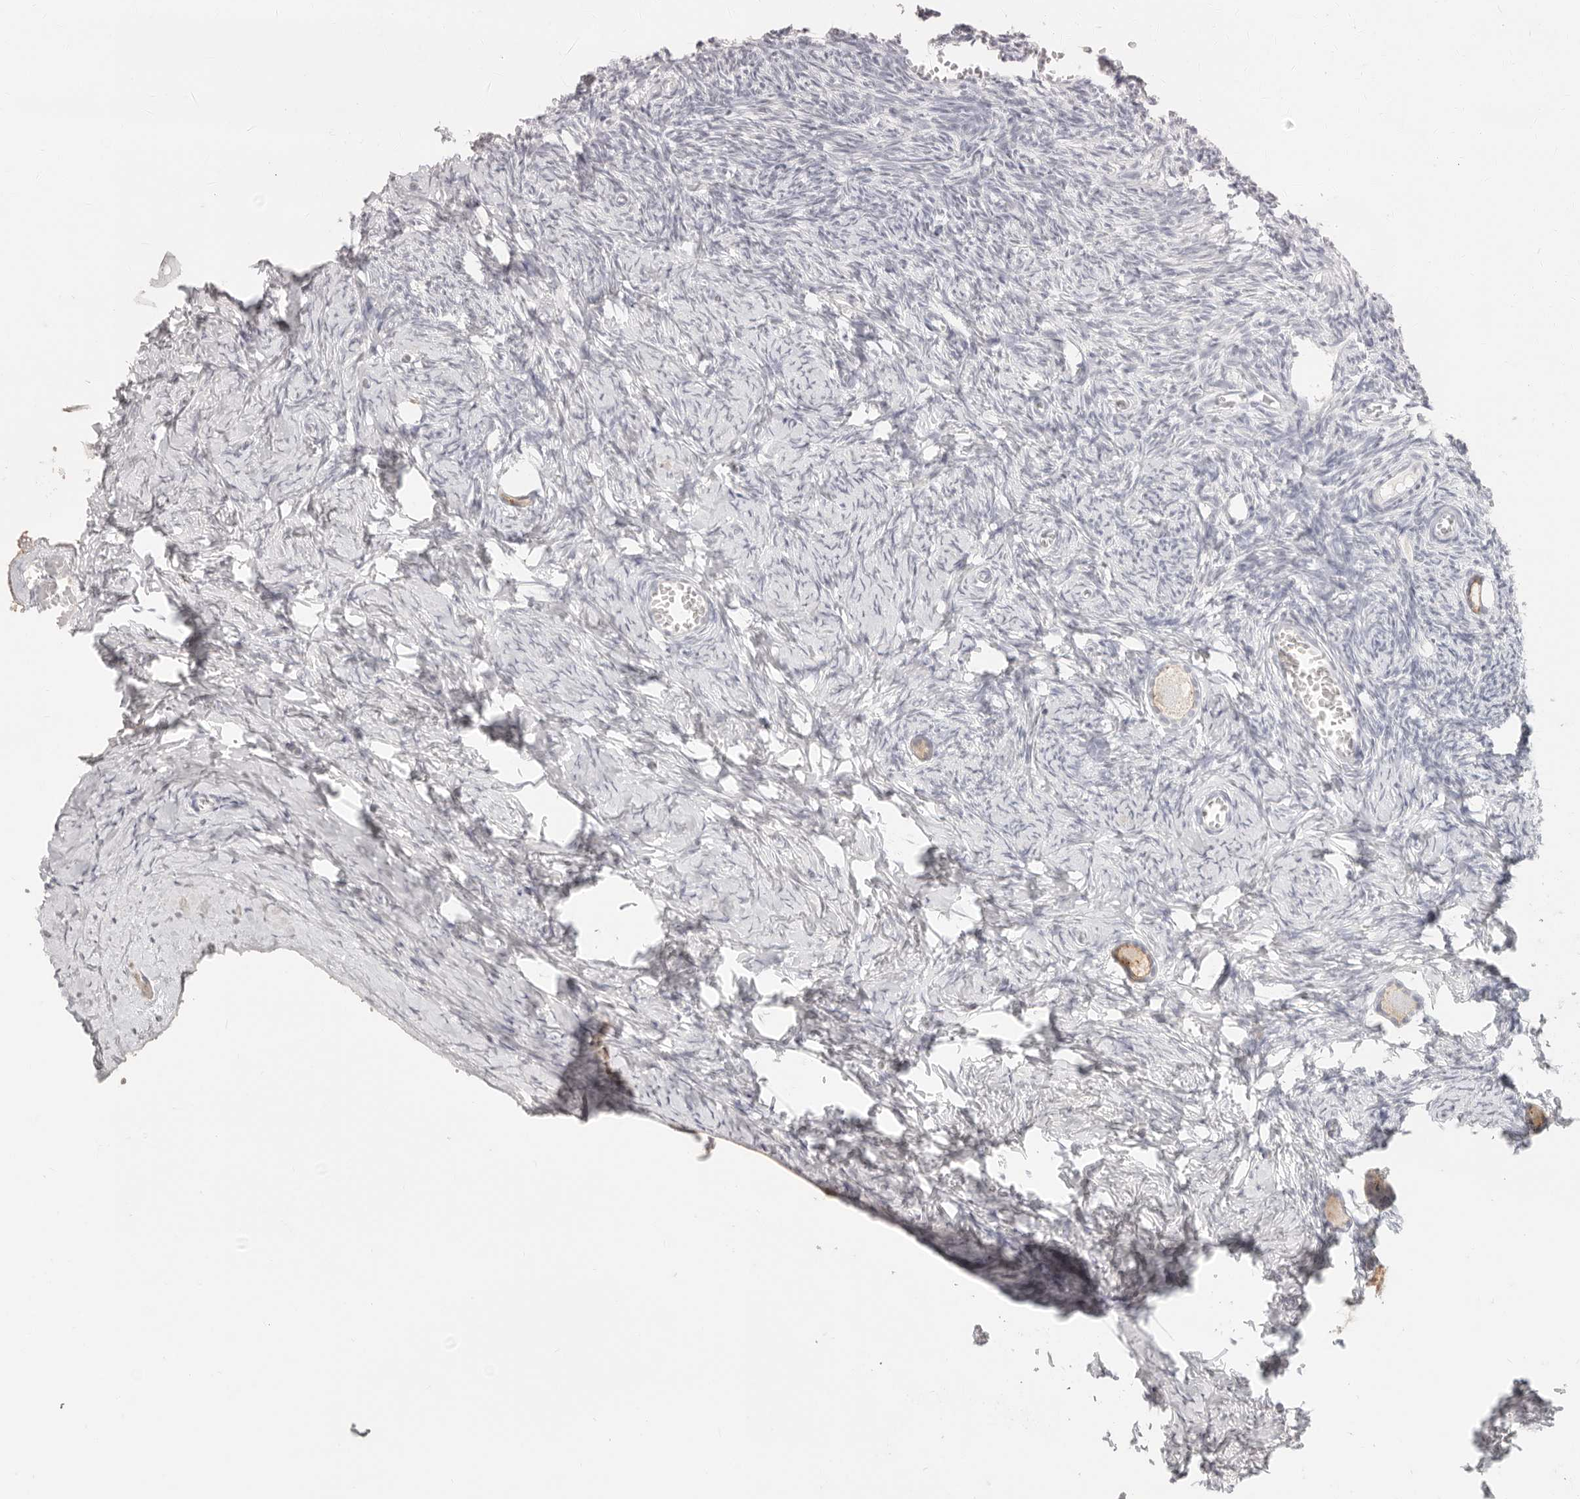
{"staining": {"intensity": "weak", "quantity": "25%-75%", "location": "cytoplasmic/membranous"}, "tissue": "ovary", "cell_type": "Follicle cells", "image_type": "normal", "snomed": [{"axis": "morphology", "description": "Normal tissue, NOS"}, {"axis": "topography", "description": "Ovary"}], "caption": "This image displays unremarkable ovary stained with IHC to label a protein in brown. The cytoplasmic/membranous of follicle cells show weak positivity for the protein. Nuclei are counter-stained blue.", "gene": "EPCAM", "patient": {"sex": "female", "age": 27}}